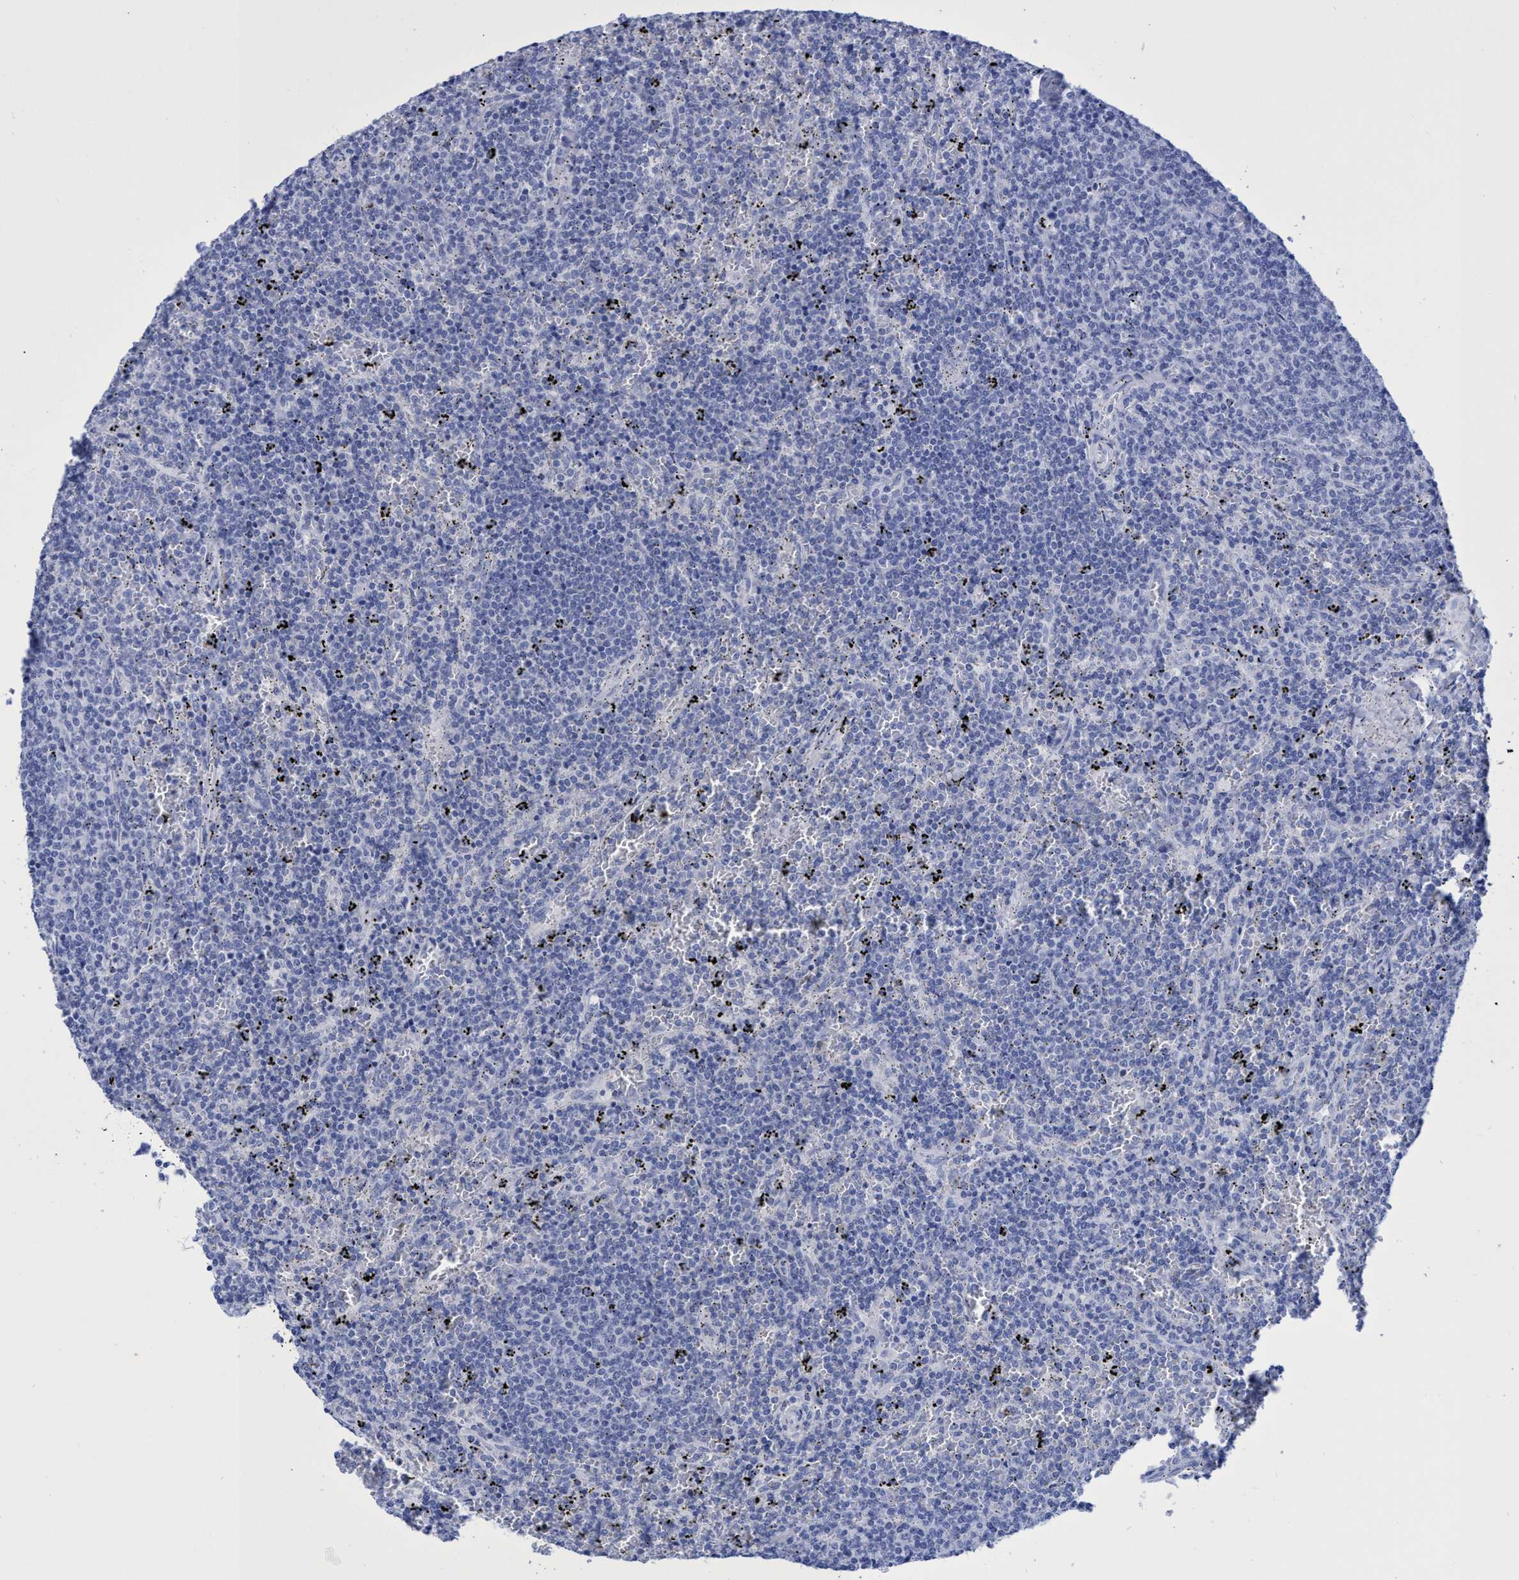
{"staining": {"intensity": "negative", "quantity": "none", "location": "none"}, "tissue": "lymphoma", "cell_type": "Tumor cells", "image_type": "cancer", "snomed": [{"axis": "morphology", "description": "Malignant lymphoma, non-Hodgkin's type, Low grade"}, {"axis": "topography", "description": "Spleen"}], "caption": "The histopathology image displays no staining of tumor cells in malignant lymphoma, non-Hodgkin's type (low-grade).", "gene": "INSL6", "patient": {"sex": "female", "age": 50}}